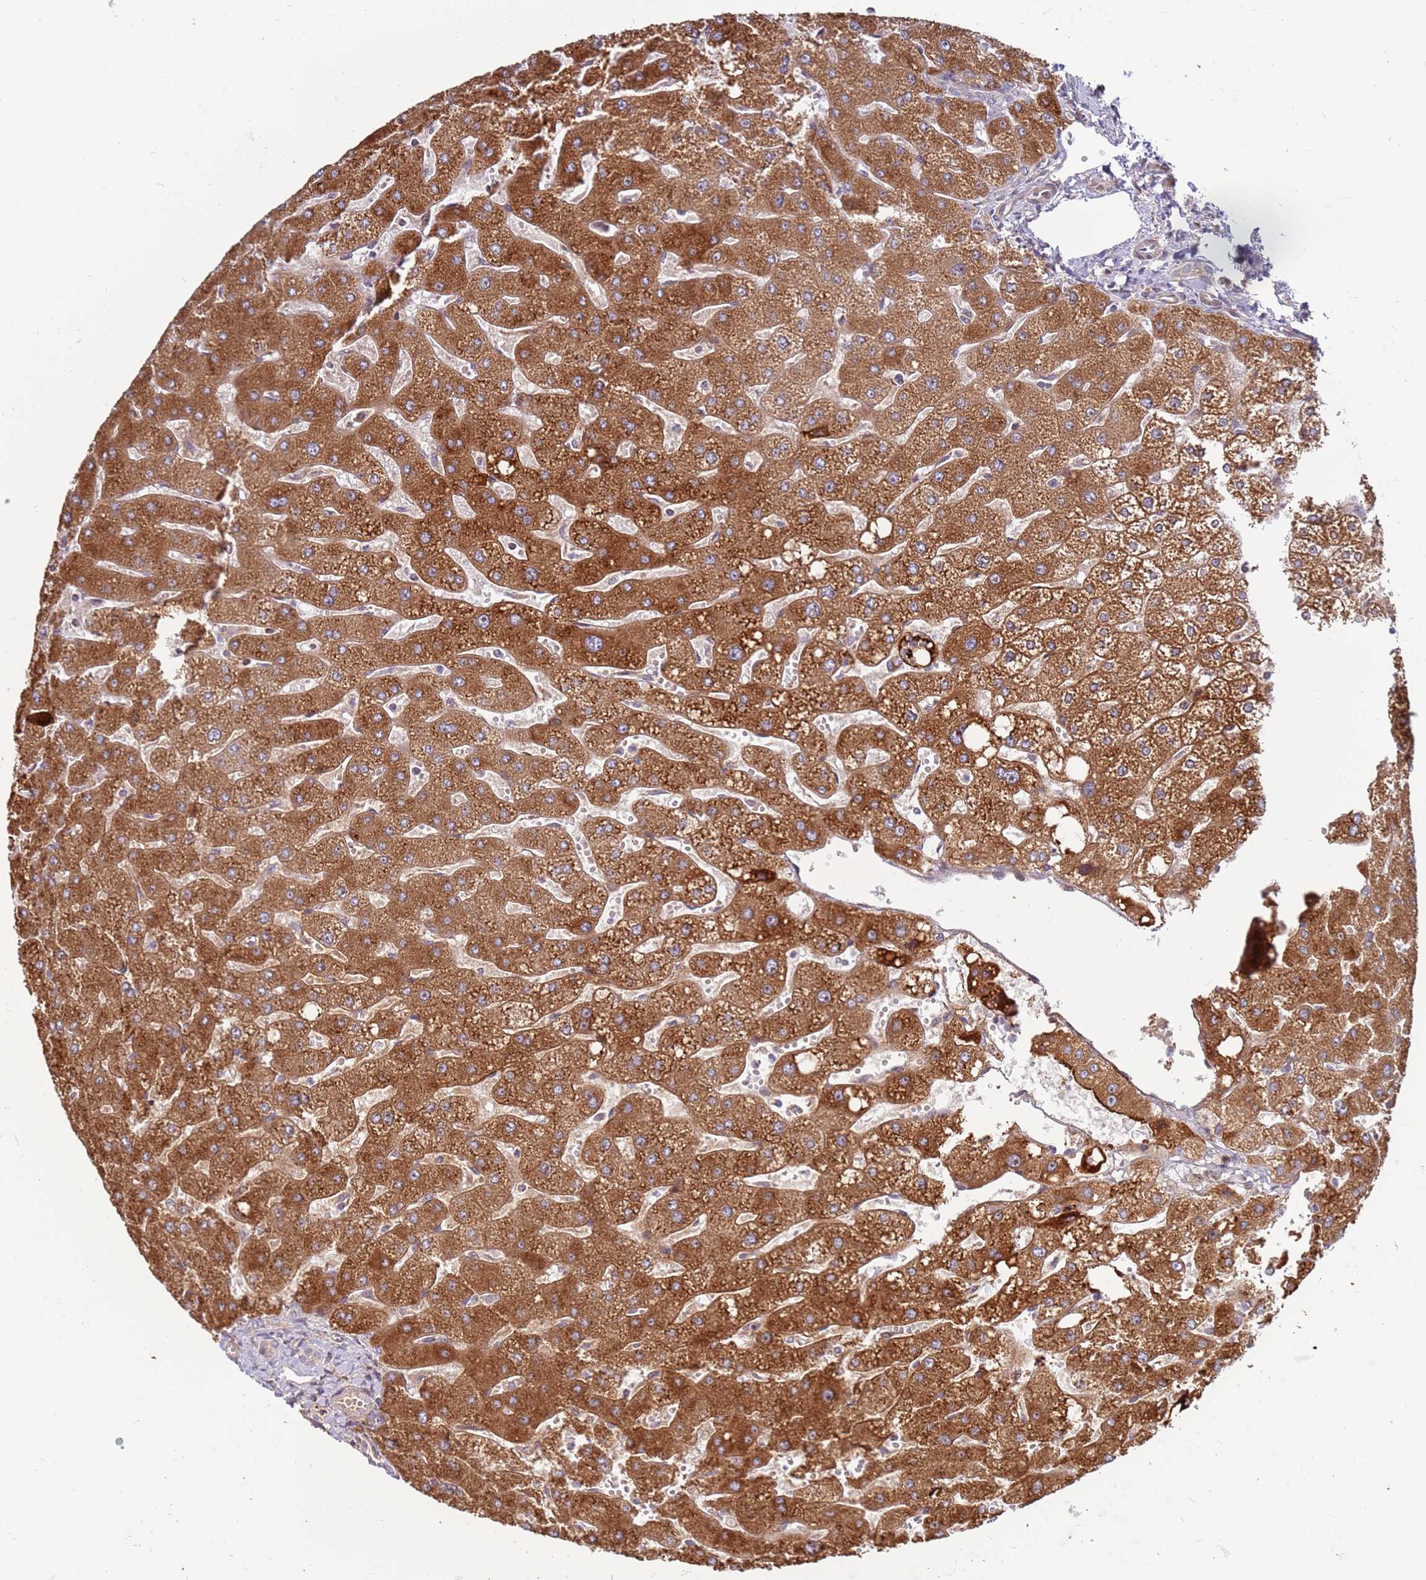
{"staining": {"intensity": "negative", "quantity": "none", "location": "none"}, "tissue": "liver", "cell_type": "Cholangiocytes", "image_type": "normal", "snomed": [{"axis": "morphology", "description": "Normal tissue, NOS"}, {"axis": "topography", "description": "Liver"}], "caption": "IHC of unremarkable human liver demonstrates no positivity in cholangiocytes. (Immunohistochemistry, brightfield microscopy, high magnification).", "gene": "KIF25", "patient": {"sex": "male", "age": 67}}